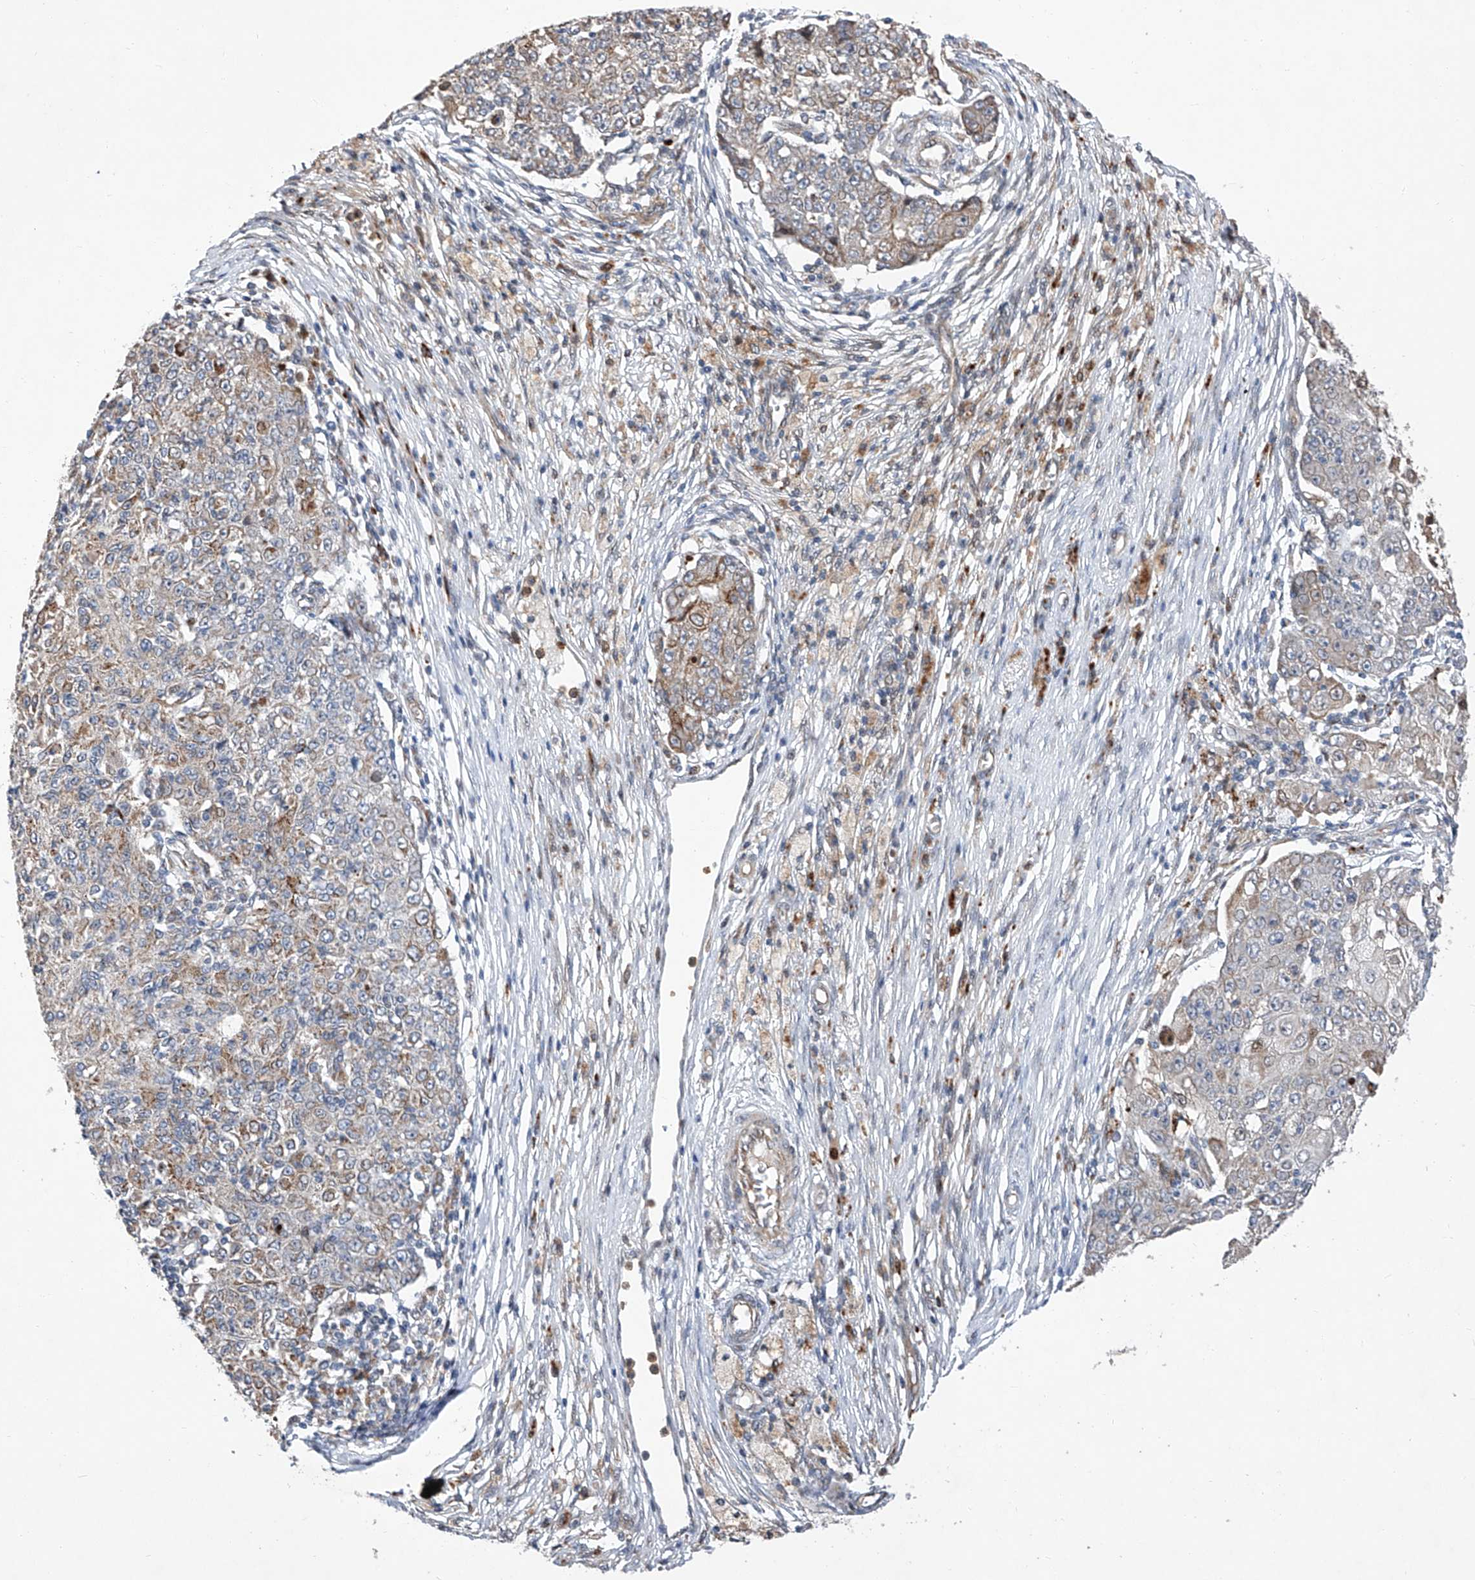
{"staining": {"intensity": "negative", "quantity": "none", "location": "none"}, "tissue": "ovarian cancer", "cell_type": "Tumor cells", "image_type": "cancer", "snomed": [{"axis": "morphology", "description": "Carcinoma, endometroid"}, {"axis": "topography", "description": "Ovary"}], "caption": "Ovarian cancer stained for a protein using immunohistochemistry shows no staining tumor cells.", "gene": "FARP2", "patient": {"sex": "female", "age": 42}}